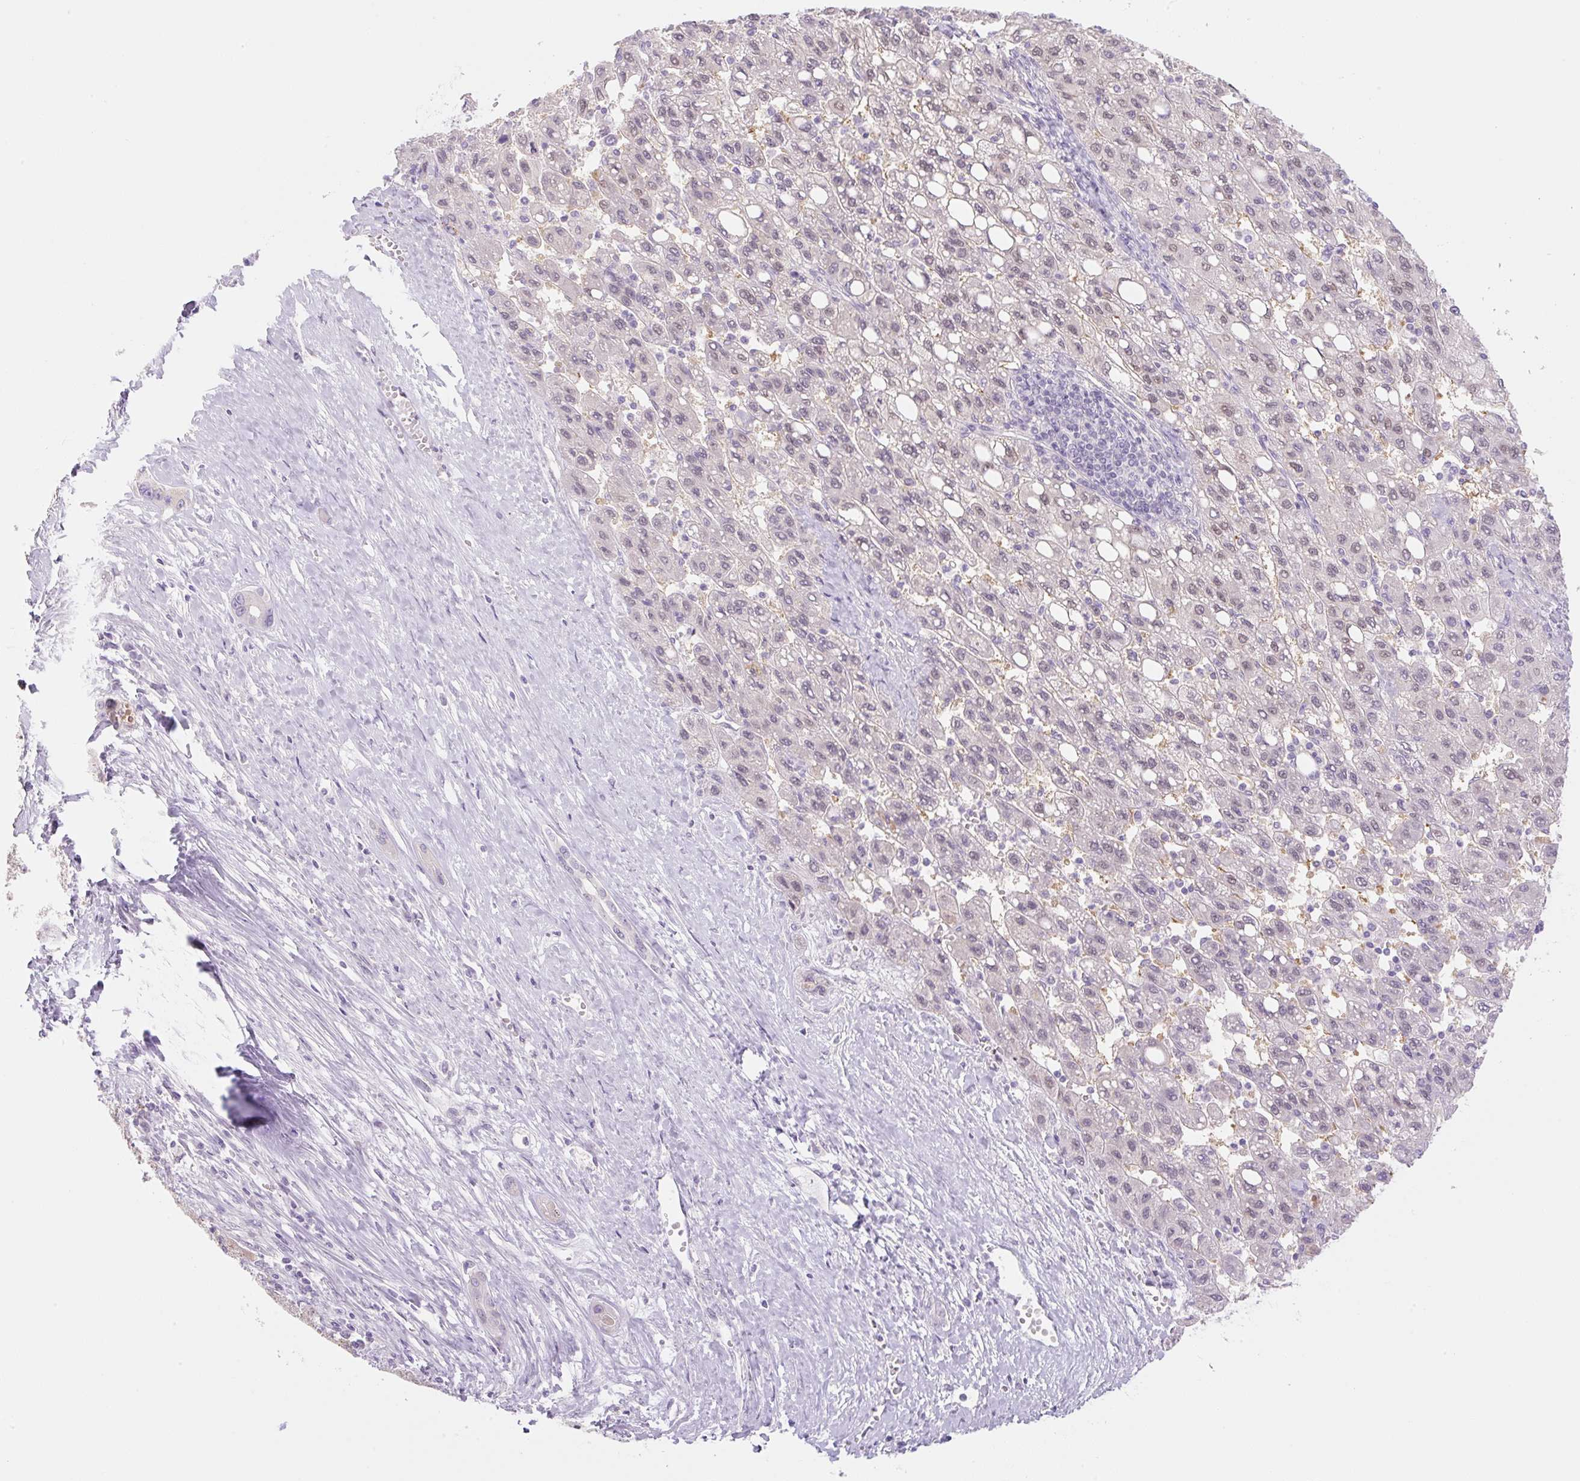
{"staining": {"intensity": "weak", "quantity": "25%-75%", "location": "nuclear"}, "tissue": "liver cancer", "cell_type": "Tumor cells", "image_type": "cancer", "snomed": [{"axis": "morphology", "description": "Carcinoma, Hepatocellular, NOS"}, {"axis": "topography", "description": "Liver"}], "caption": "Weak nuclear protein expression is present in about 25%-75% of tumor cells in liver cancer.", "gene": "SYNE3", "patient": {"sex": "female", "age": 82}}